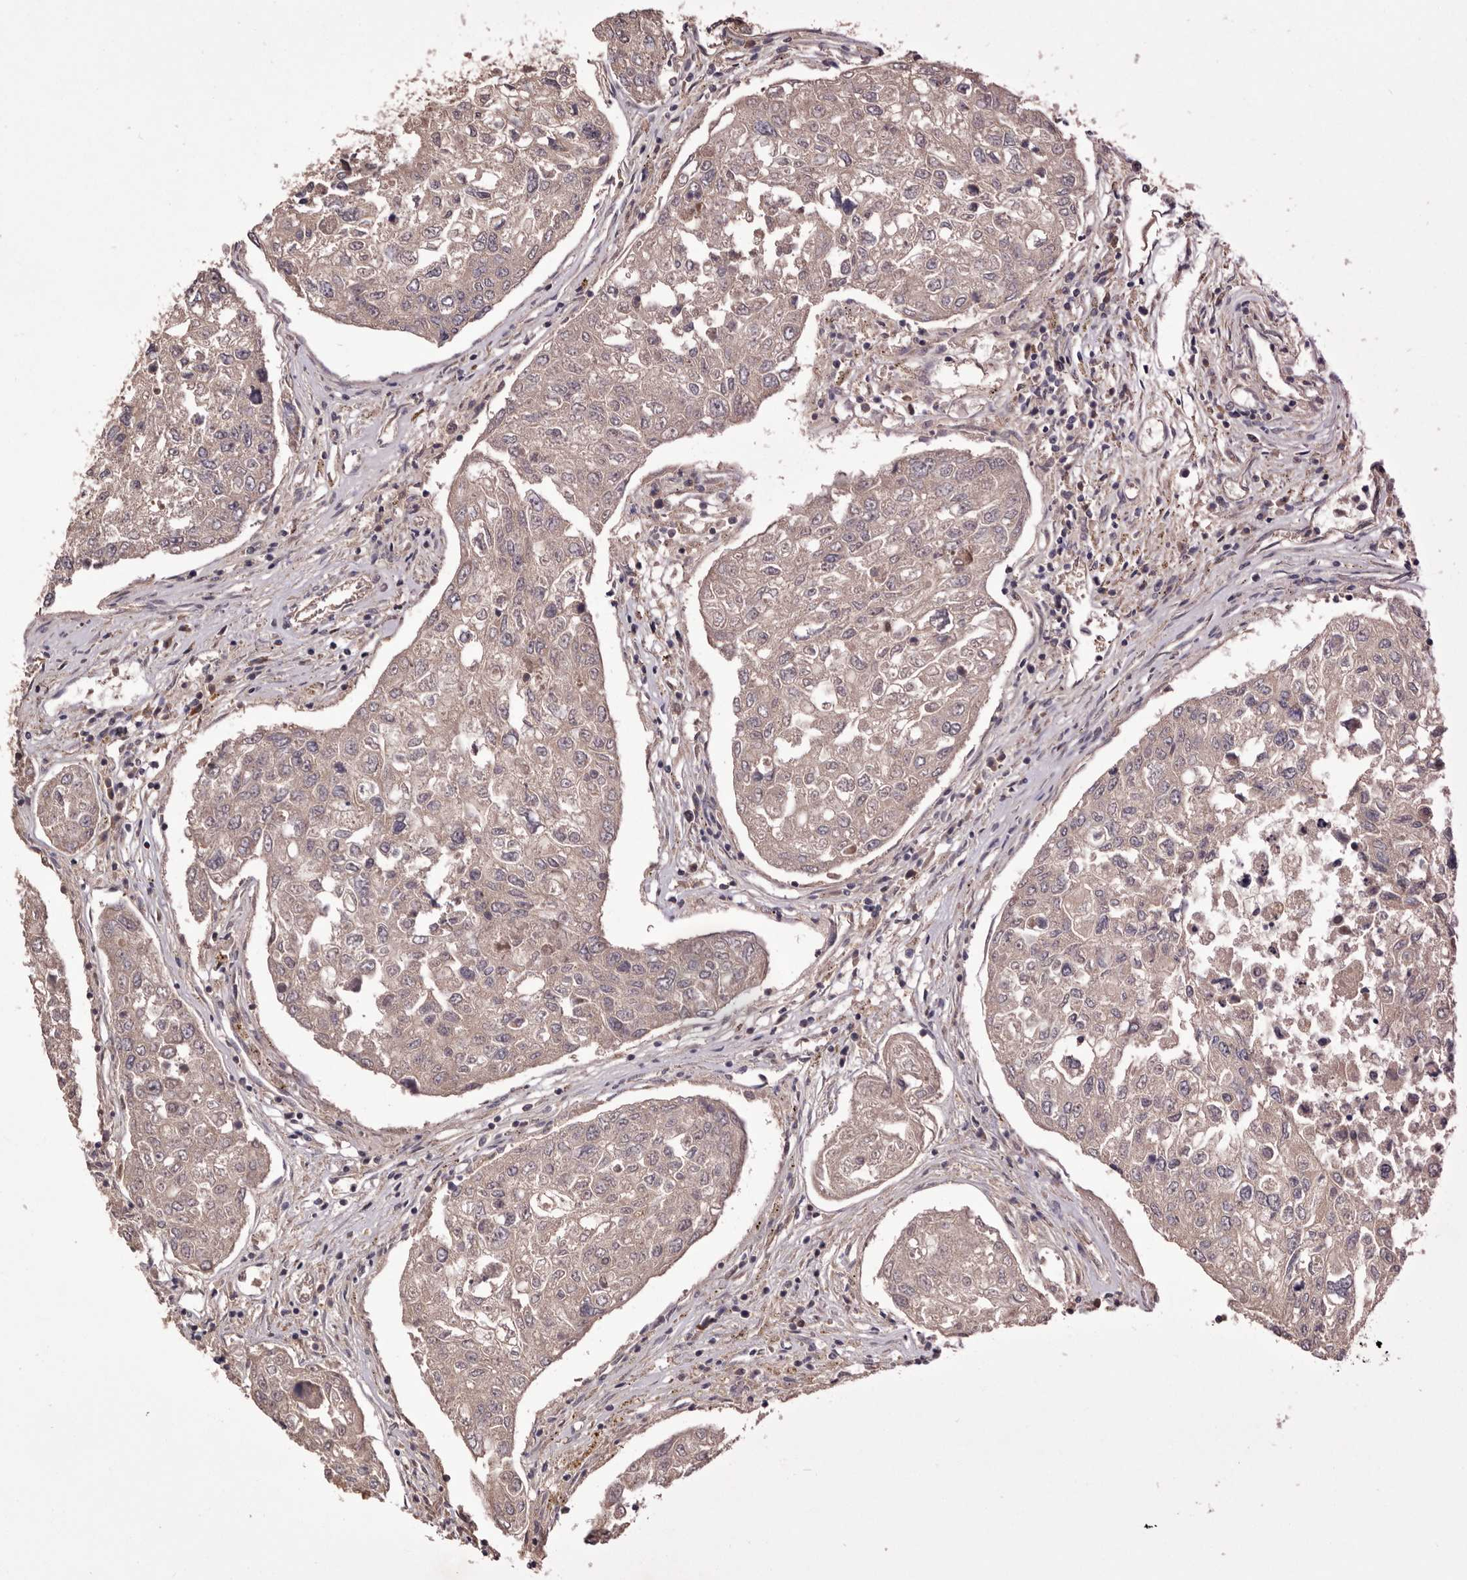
{"staining": {"intensity": "weak", "quantity": "25%-75%", "location": "cytoplasmic/membranous"}, "tissue": "urothelial cancer", "cell_type": "Tumor cells", "image_type": "cancer", "snomed": [{"axis": "morphology", "description": "Urothelial carcinoma, High grade"}, {"axis": "topography", "description": "Lymph node"}, {"axis": "topography", "description": "Urinary bladder"}], "caption": "A low amount of weak cytoplasmic/membranous positivity is appreciated in about 25%-75% of tumor cells in urothelial cancer tissue.", "gene": "DOP1A", "patient": {"sex": "male", "age": 51}}